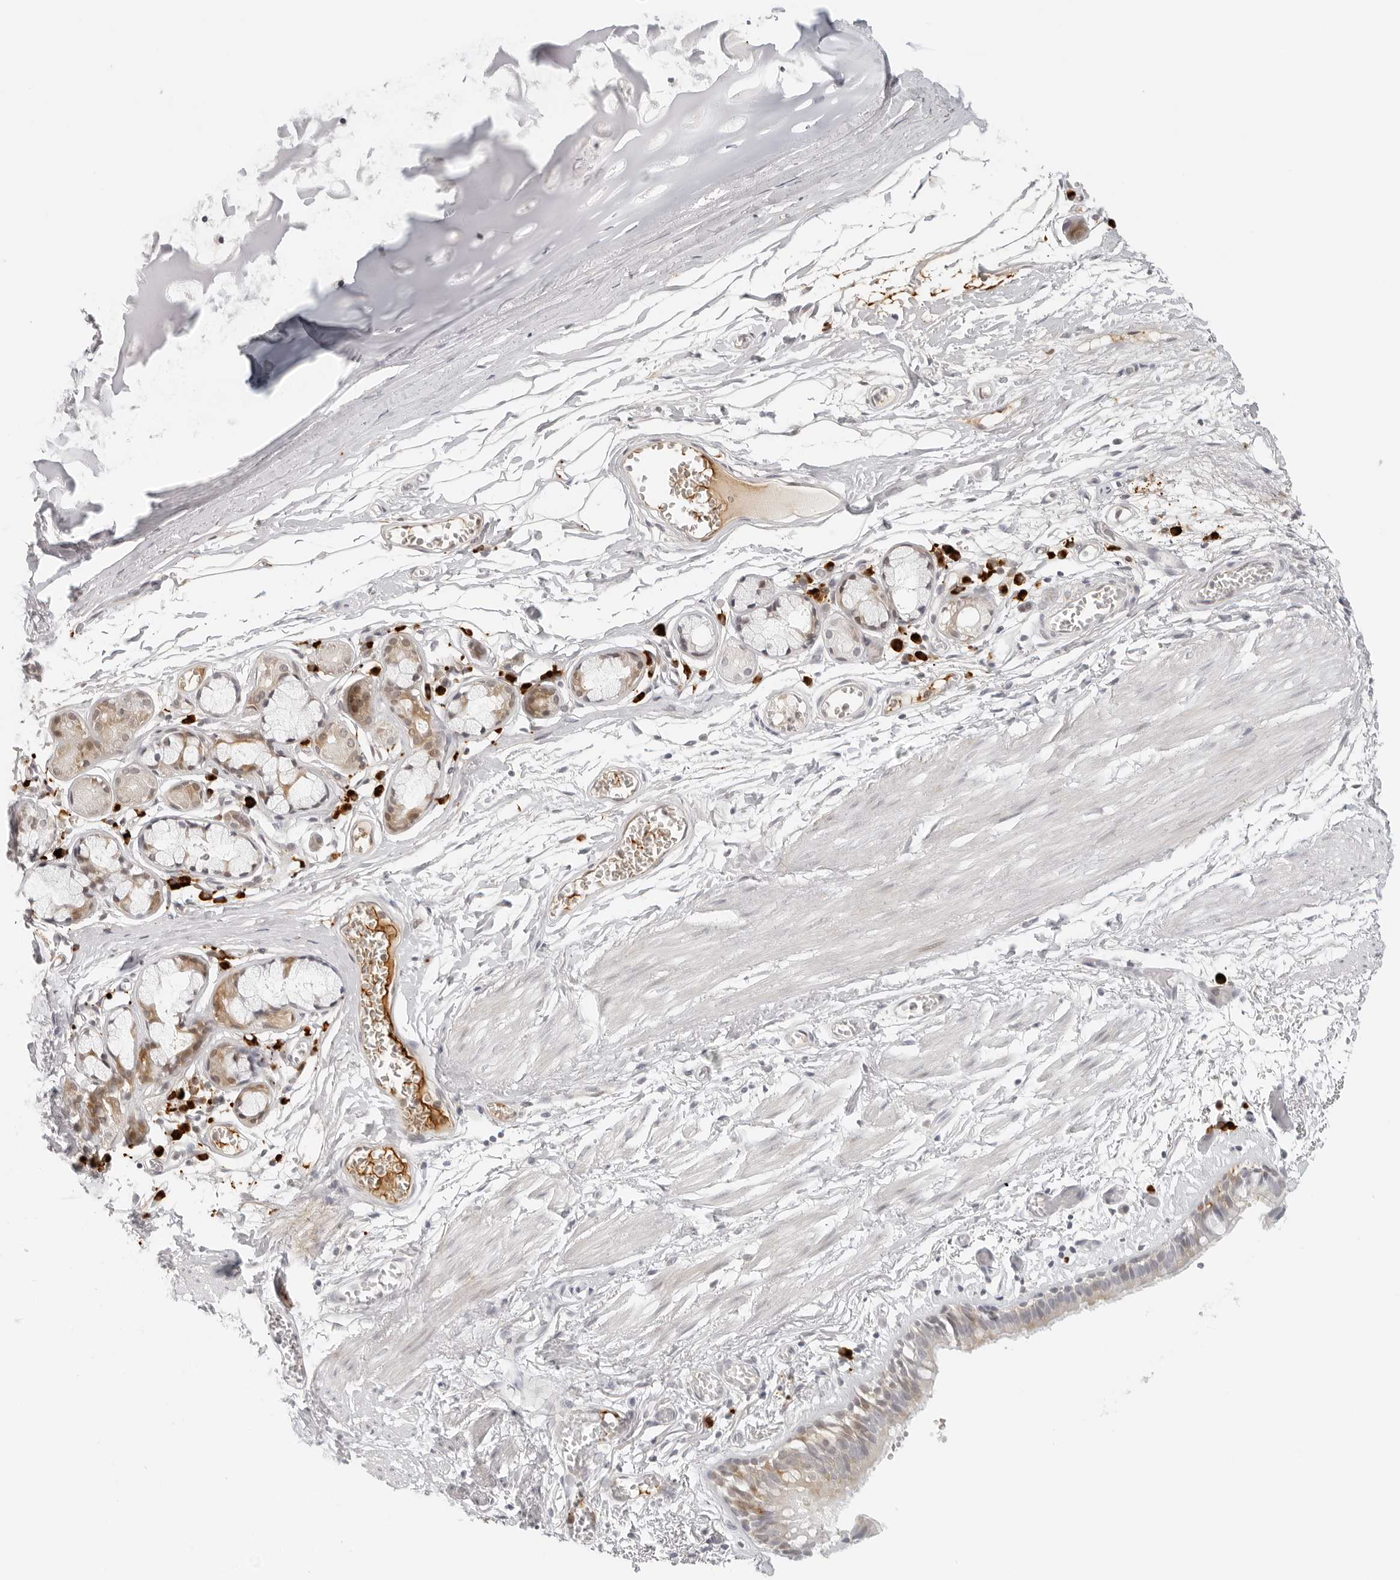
{"staining": {"intensity": "moderate", "quantity": "<25%", "location": "cytoplasmic/membranous"}, "tissue": "bronchus", "cell_type": "Respiratory epithelial cells", "image_type": "normal", "snomed": [{"axis": "morphology", "description": "Normal tissue, NOS"}, {"axis": "topography", "description": "Bronchus"}, {"axis": "topography", "description": "Lung"}], "caption": "Immunohistochemistry (IHC) staining of unremarkable bronchus, which exhibits low levels of moderate cytoplasmic/membranous staining in about <25% of respiratory epithelial cells indicating moderate cytoplasmic/membranous protein positivity. The staining was performed using DAB (brown) for protein detection and nuclei were counterstained in hematoxylin (blue).", "gene": "ZNF678", "patient": {"sex": "male", "age": 56}}